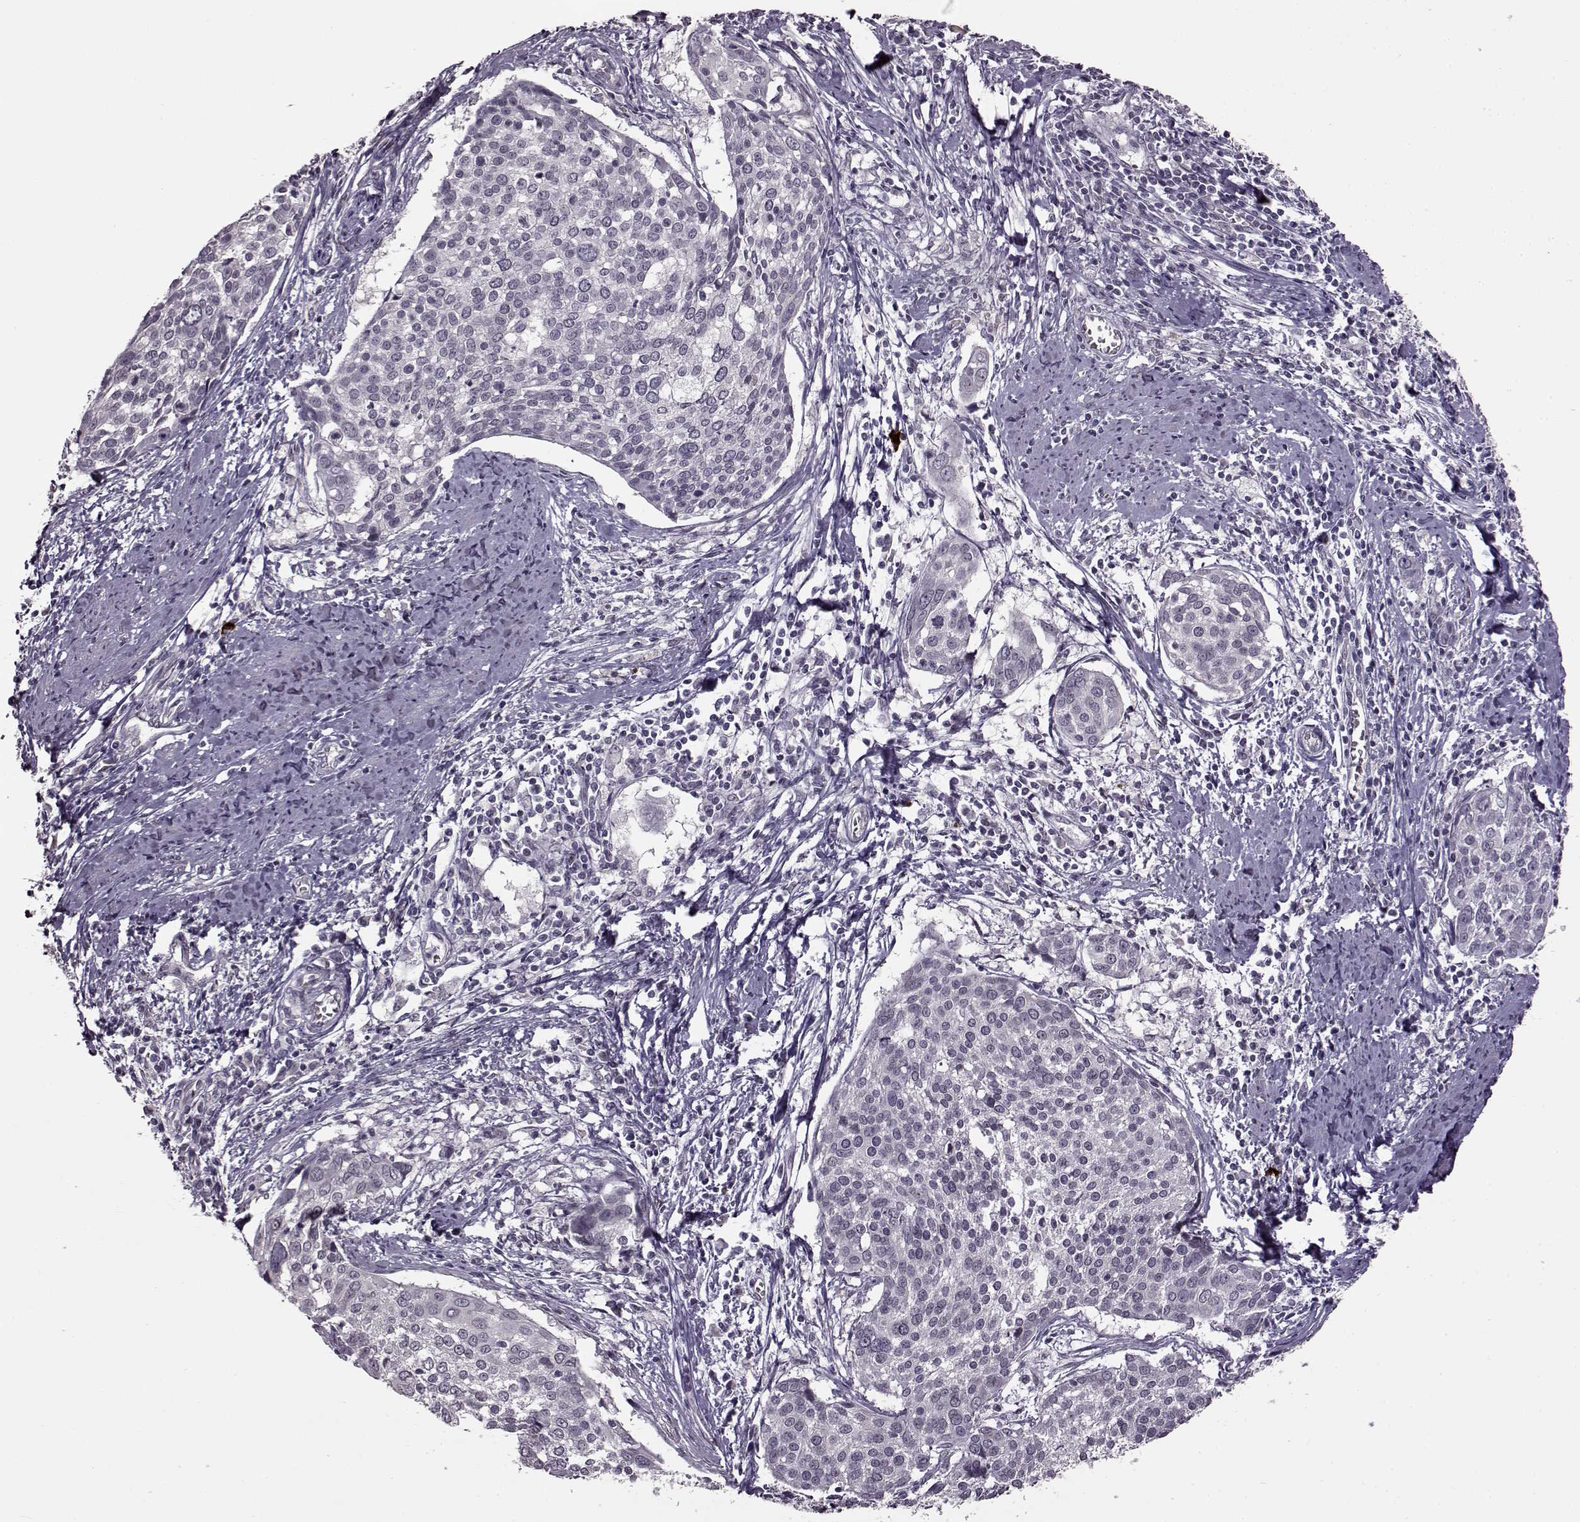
{"staining": {"intensity": "negative", "quantity": "none", "location": "none"}, "tissue": "cervical cancer", "cell_type": "Tumor cells", "image_type": "cancer", "snomed": [{"axis": "morphology", "description": "Squamous cell carcinoma, NOS"}, {"axis": "topography", "description": "Cervix"}], "caption": "A high-resolution image shows immunohistochemistry staining of cervical cancer (squamous cell carcinoma), which reveals no significant expression in tumor cells.", "gene": "STX1B", "patient": {"sex": "female", "age": 39}}